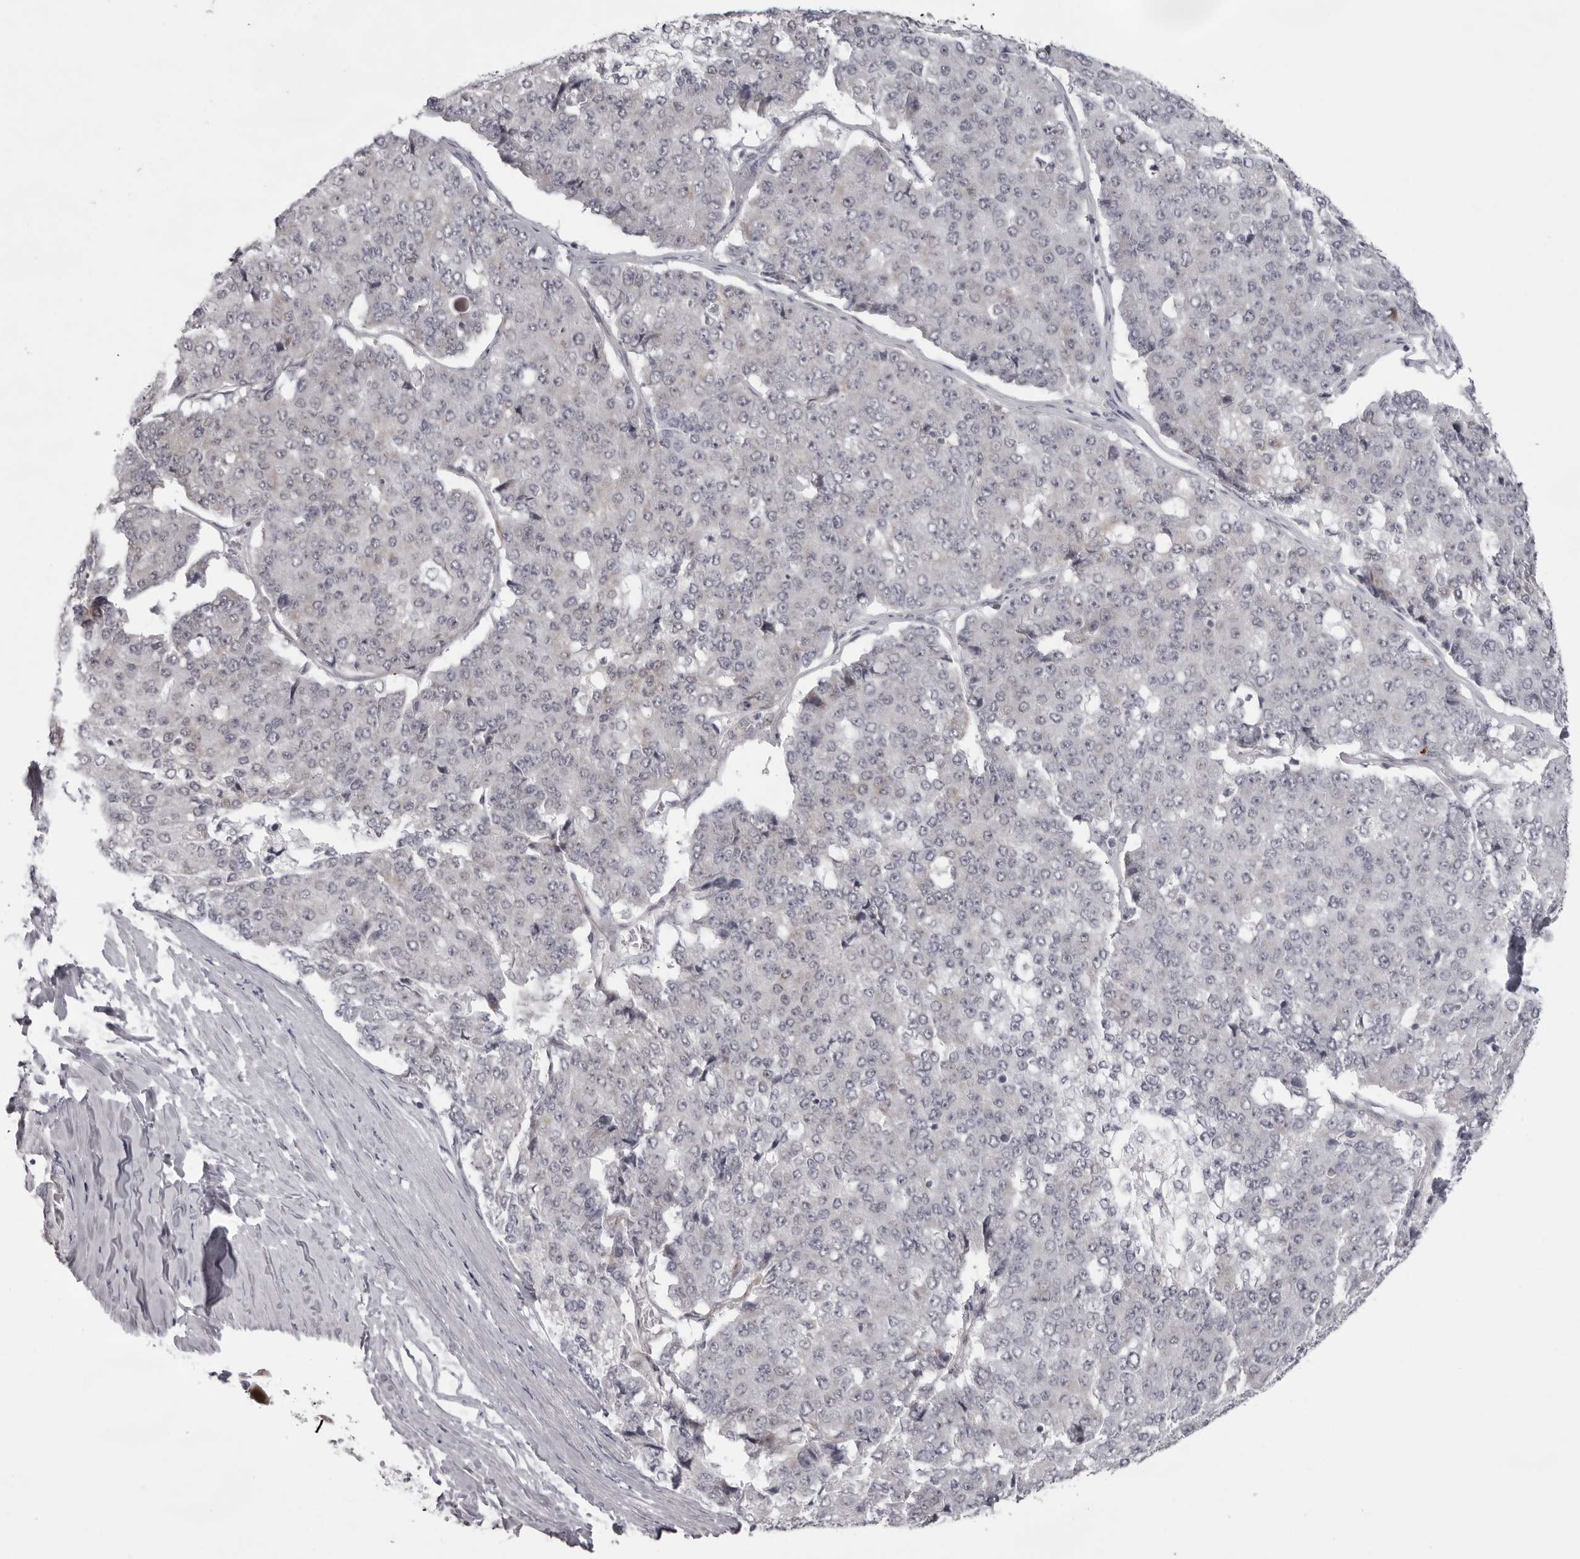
{"staining": {"intensity": "negative", "quantity": "none", "location": "none"}, "tissue": "pancreatic cancer", "cell_type": "Tumor cells", "image_type": "cancer", "snomed": [{"axis": "morphology", "description": "Adenocarcinoma, NOS"}, {"axis": "topography", "description": "Pancreas"}], "caption": "Pancreatic cancer was stained to show a protein in brown. There is no significant expression in tumor cells.", "gene": "NUDT18", "patient": {"sex": "male", "age": 50}}